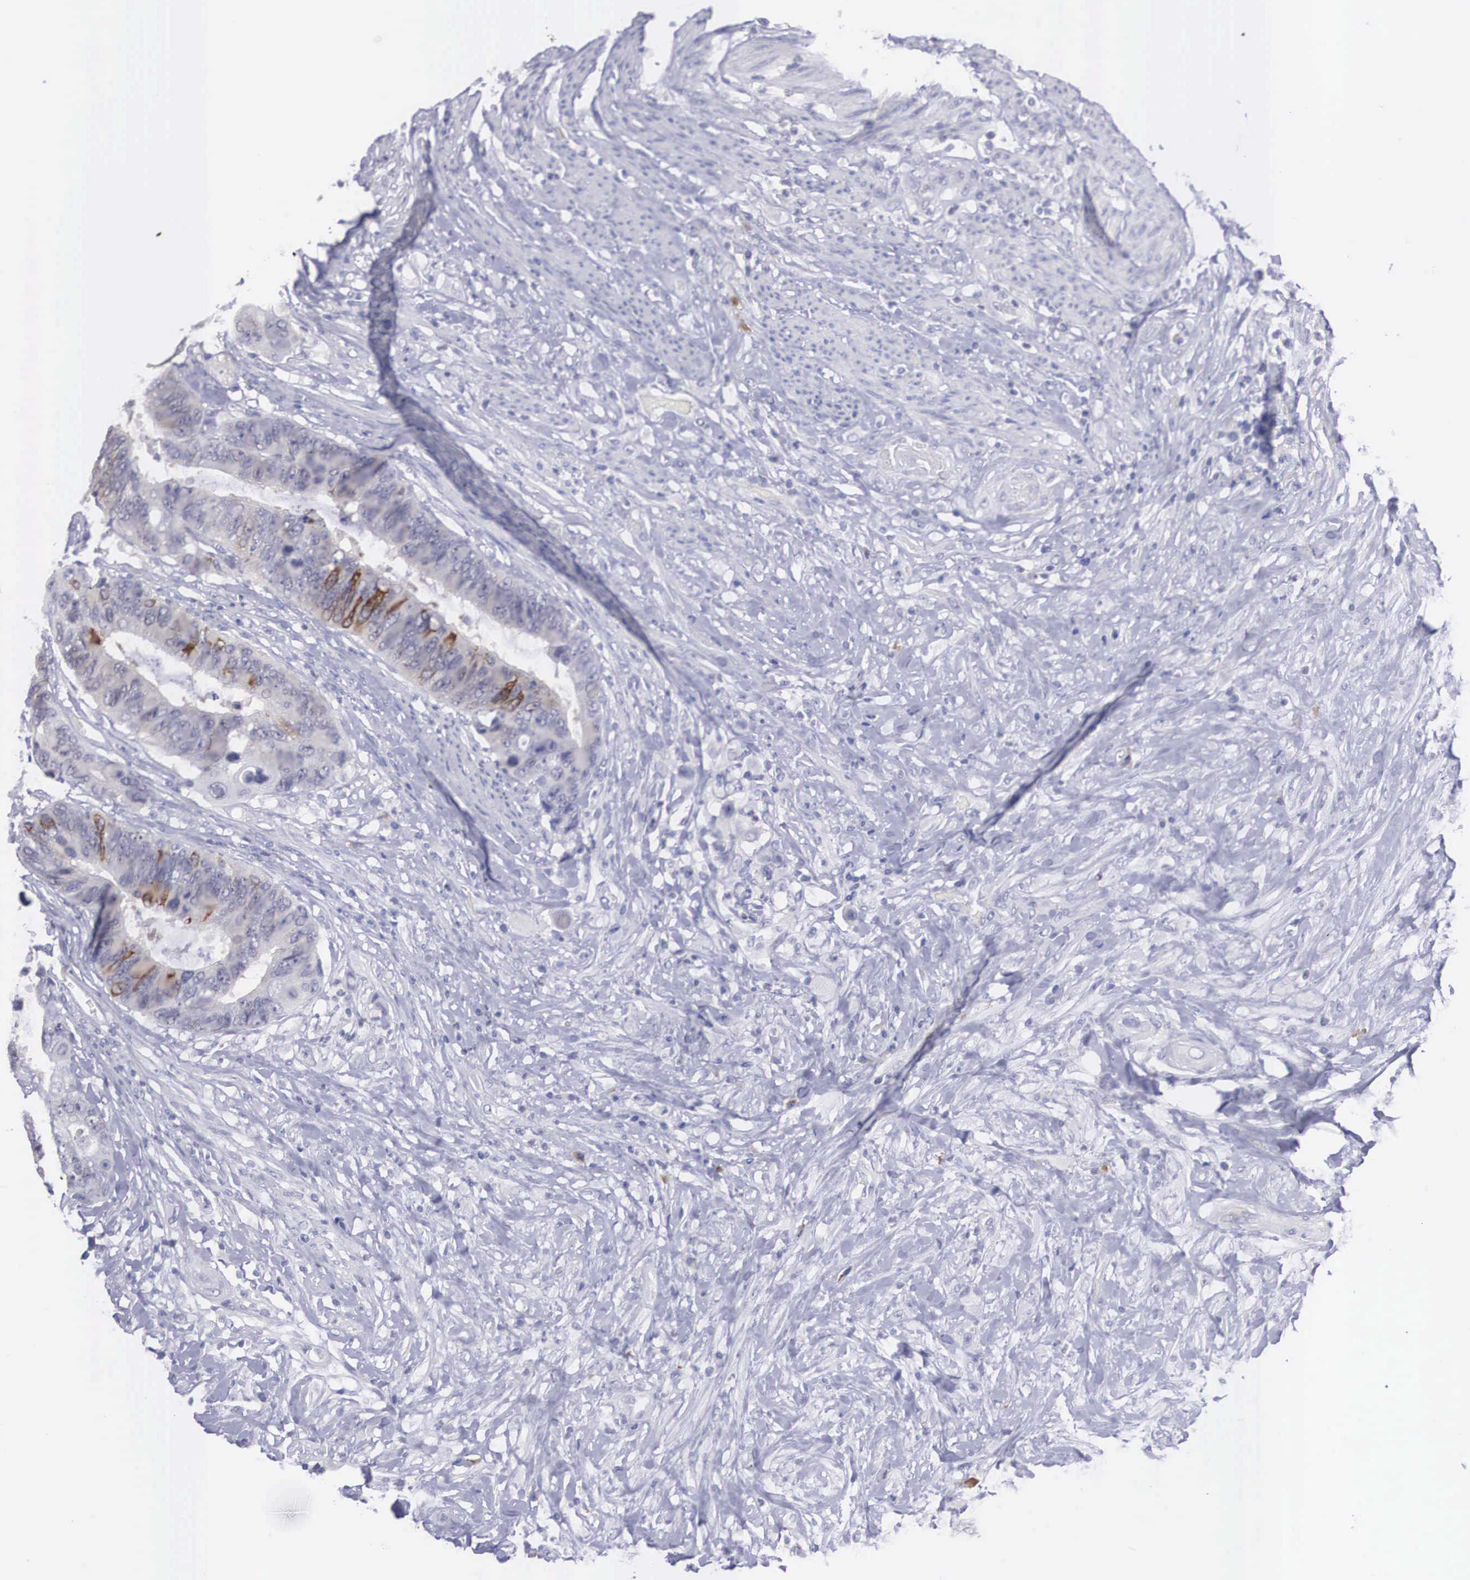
{"staining": {"intensity": "strong", "quantity": "<25%", "location": "cytoplasmic/membranous"}, "tissue": "colorectal cancer", "cell_type": "Tumor cells", "image_type": "cancer", "snomed": [{"axis": "morphology", "description": "Adenocarcinoma, NOS"}, {"axis": "topography", "description": "Rectum"}], "caption": "A photomicrograph of colorectal adenocarcinoma stained for a protein displays strong cytoplasmic/membranous brown staining in tumor cells.", "gene": "REPS2", "patient": {"sex": "female", "age": 65}}